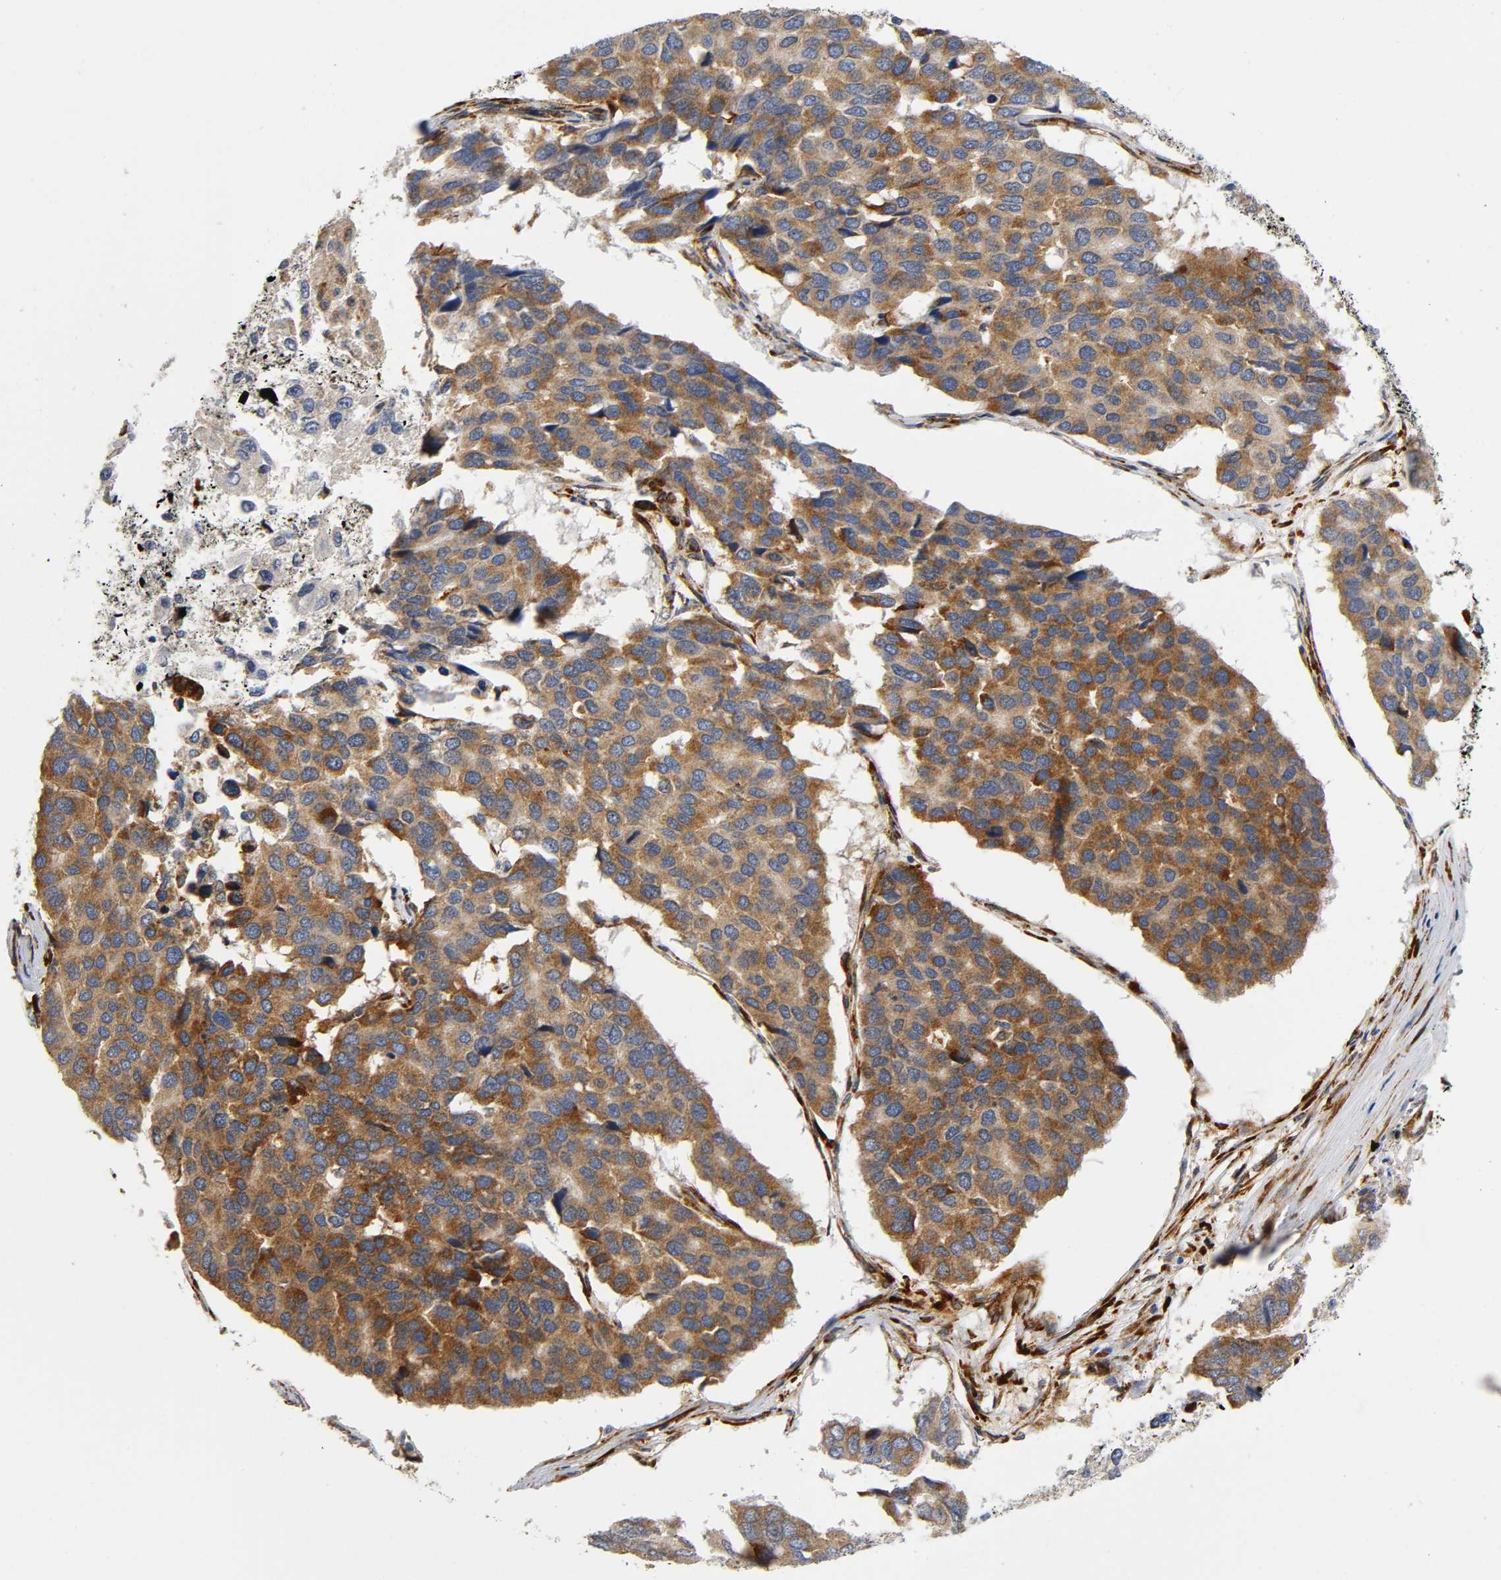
{"staining": {"intensity": "strong", "quantity": ">75%", "location": "cytoplasmic/membranous"}, "tissue": "pancreatic cancer", "cell_type": "Tumor cells", "image_type": "cancer", "snomed": [{"axis": "morphology", "description": "Adenocarcinoma, NOS"}, {"axis": "topography", "description": "Pancreas"}], "caption": "There is high levels of strong cytoplasmic/membranous positivity in tumor cells of pancreatic cancer (adenocarcinoma), as demonstrated by immunohistochemical staining (brown color).", "gene": "SOS2", "patient": {"sex": "male", "age": 50}}